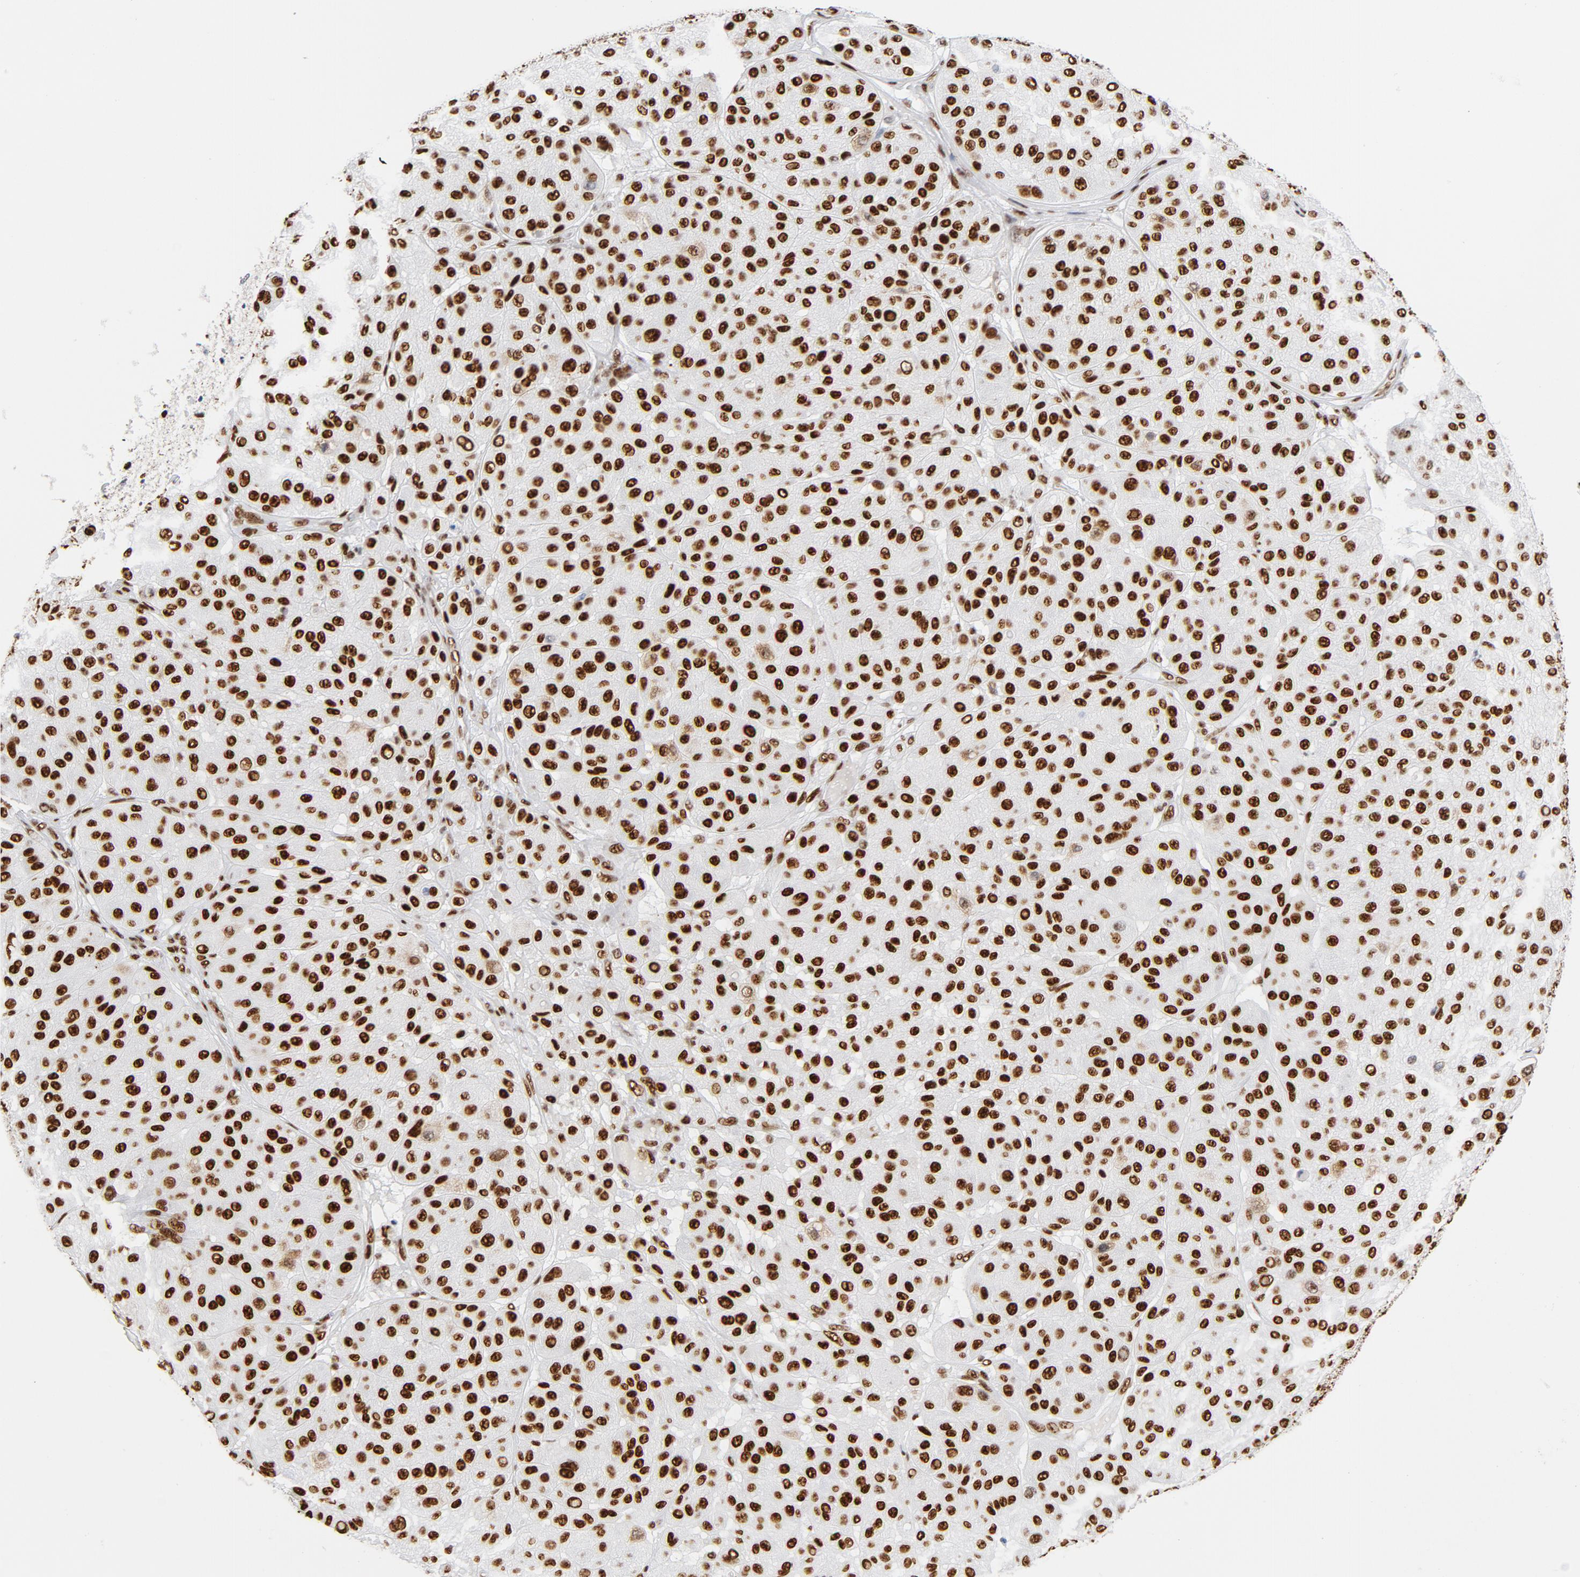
{"staining": {"intensity": "strong", "quantity": ">75%", "location": "nuclear"}, "tissue": "melanoma", "cell_type": "Tumor cells", "image_type": "cancer", "snomed": [{"axis": "morphology", "description": "Normal tissue, NOS"}, {"axis": "morphology", "description": "Malignant melanoma, Metastatic site"}, {"axis": "topography", "description": "Skin"}], "caption": "Tumor cells exhibit high levels of strong nuclear positivity in about >75% of cells in melanoma. The staining was performed using DAB (3,3'-diaminobenzidine) to visualize the protein expression in brown, while the nuclei were stained in blue with hematoxylin (Magnification: 20x).", "gene": "XRCC5", "patient": {"sex": "male", "age": 41}}